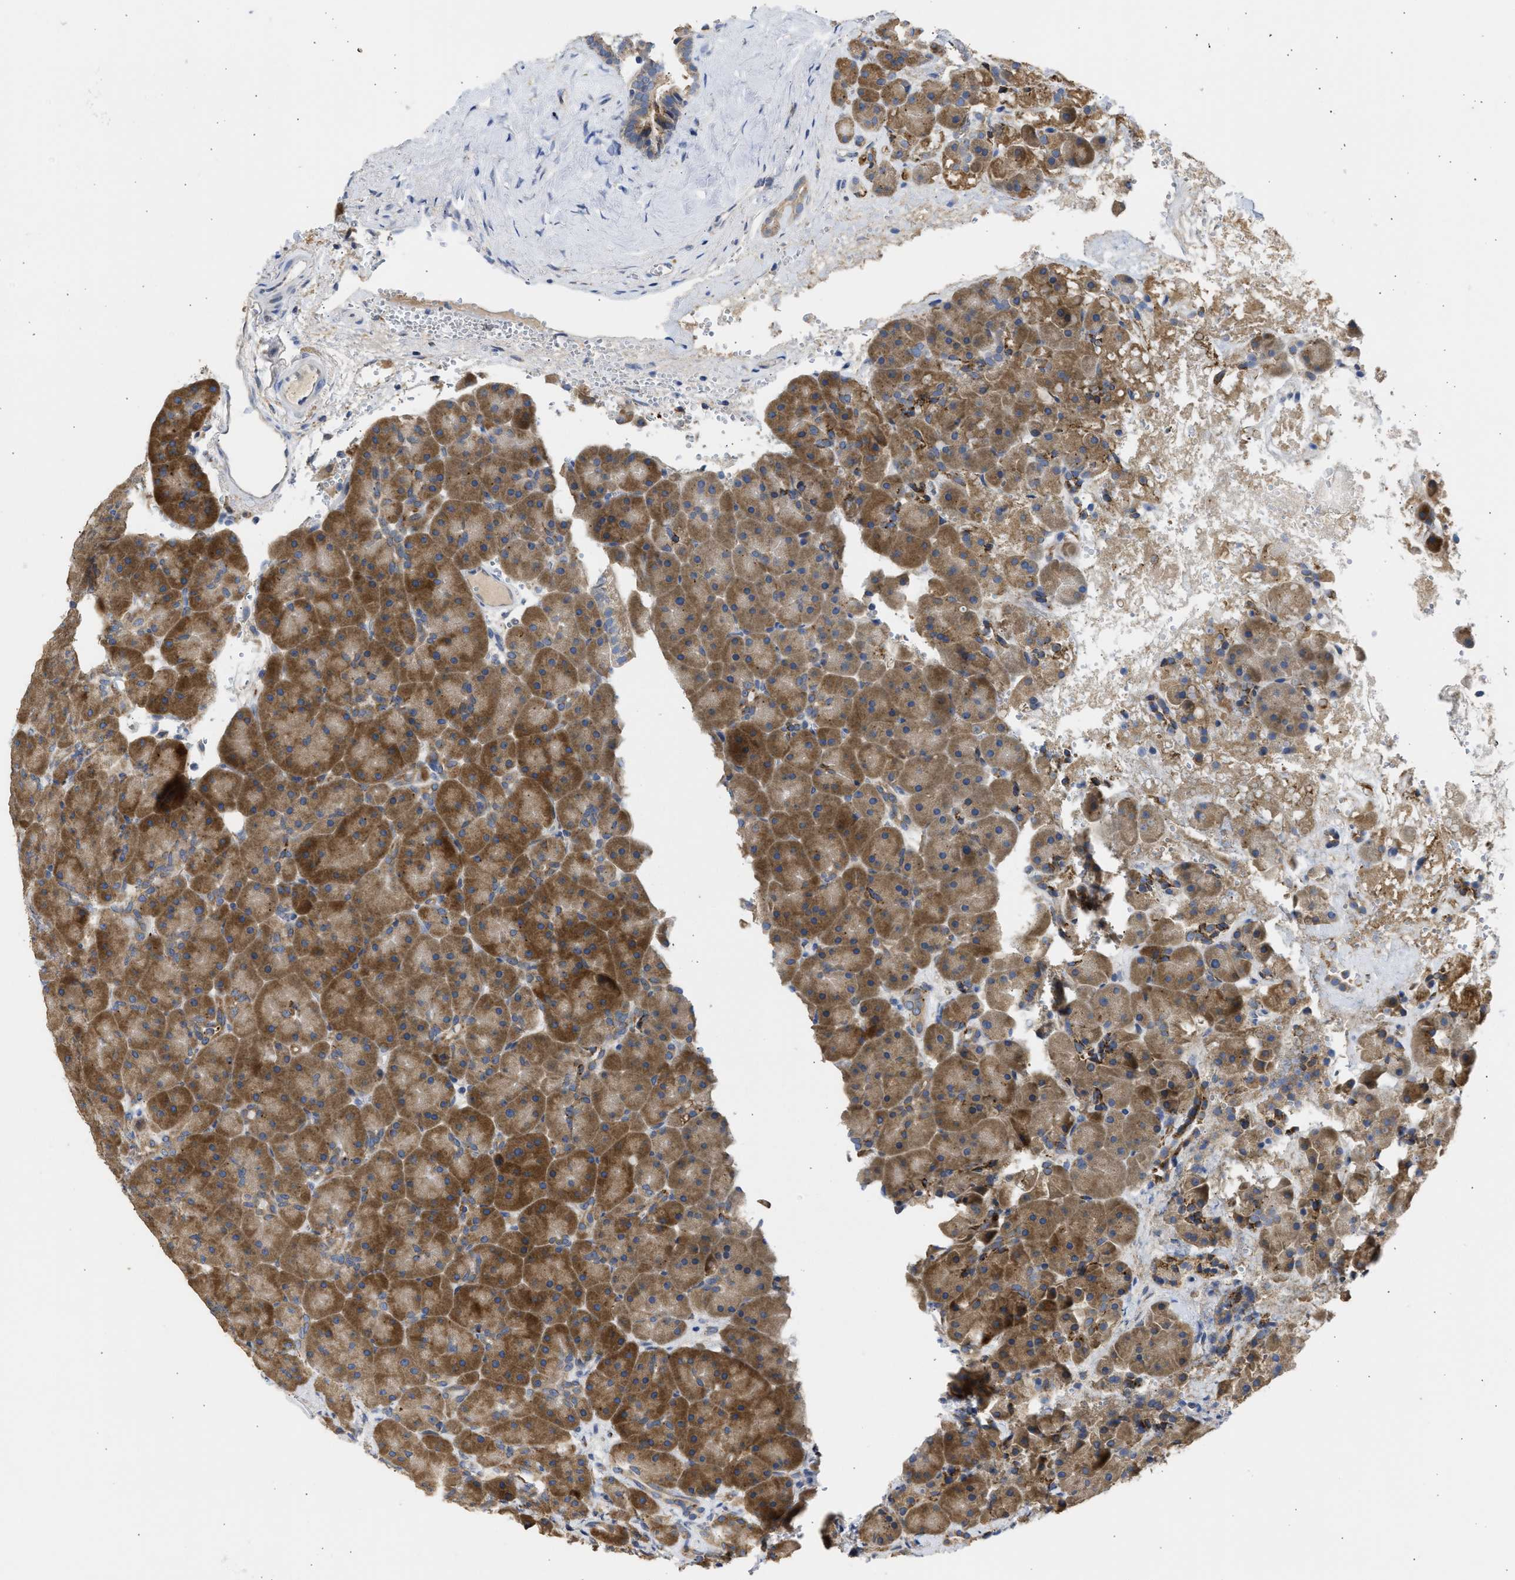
{"staining": {"intensity": "strong", "quantity": ">75%", "location": "cytoplasmic/membranous"}, "tissue": "pancreas", "cell_type": "Exocrine glandular cells", "image_type": "normal", "snomed": [{"axis": "morphology", "description": "Normal tissue, NOS"}, {"axis": "topography", "description": "Pancreas"}], "caption": "A high amount of strong cytoplasmic/membranous expression is appreciated in about >75% of exocrine glandular cells in normal pancreas. (DAB (3,3'-diaminobenzidine) IHC, brown staining for protein, blue staining for nuclei).", "gene": "TMED1", "patient": {"sex": "male", "age": 66}}